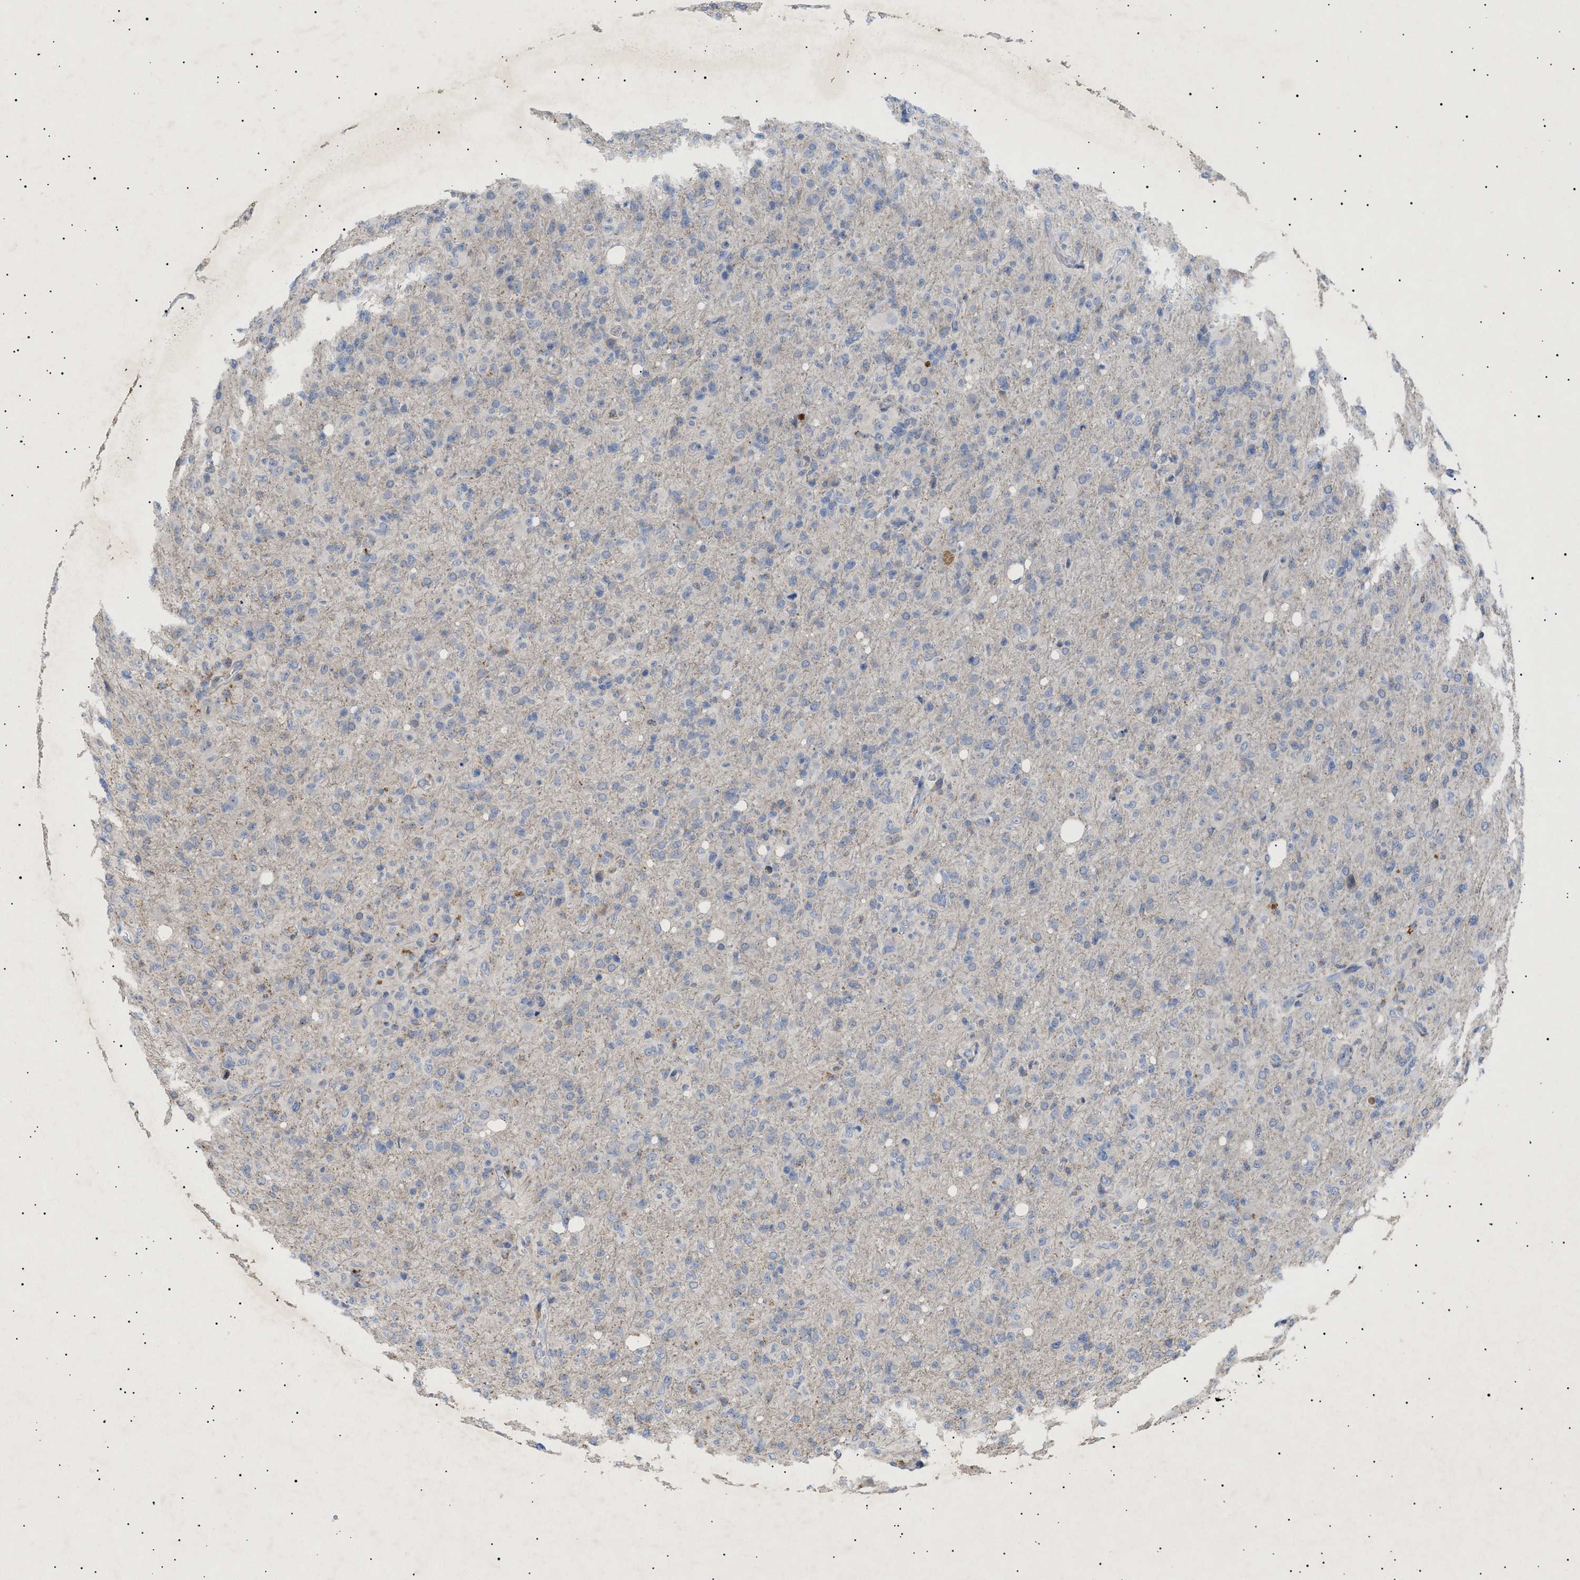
{"staining": {"intensity": "negative", "quantity": "none", "location": "none"}, "tissue": "glioma", "cell_type": "Tumor cells", "image_type": "cancer", "snomed": [{"axis": "morphology", "description": "Glioma, malignant, High grade"}, {"axis": "topography", "description": "Brain"}], "caption": "An image of glioma stained for a protein demonstrates no brown staining in tumor cells.", "gene": "SIRT5", "patient": {"sex": "female", "age": 57}}